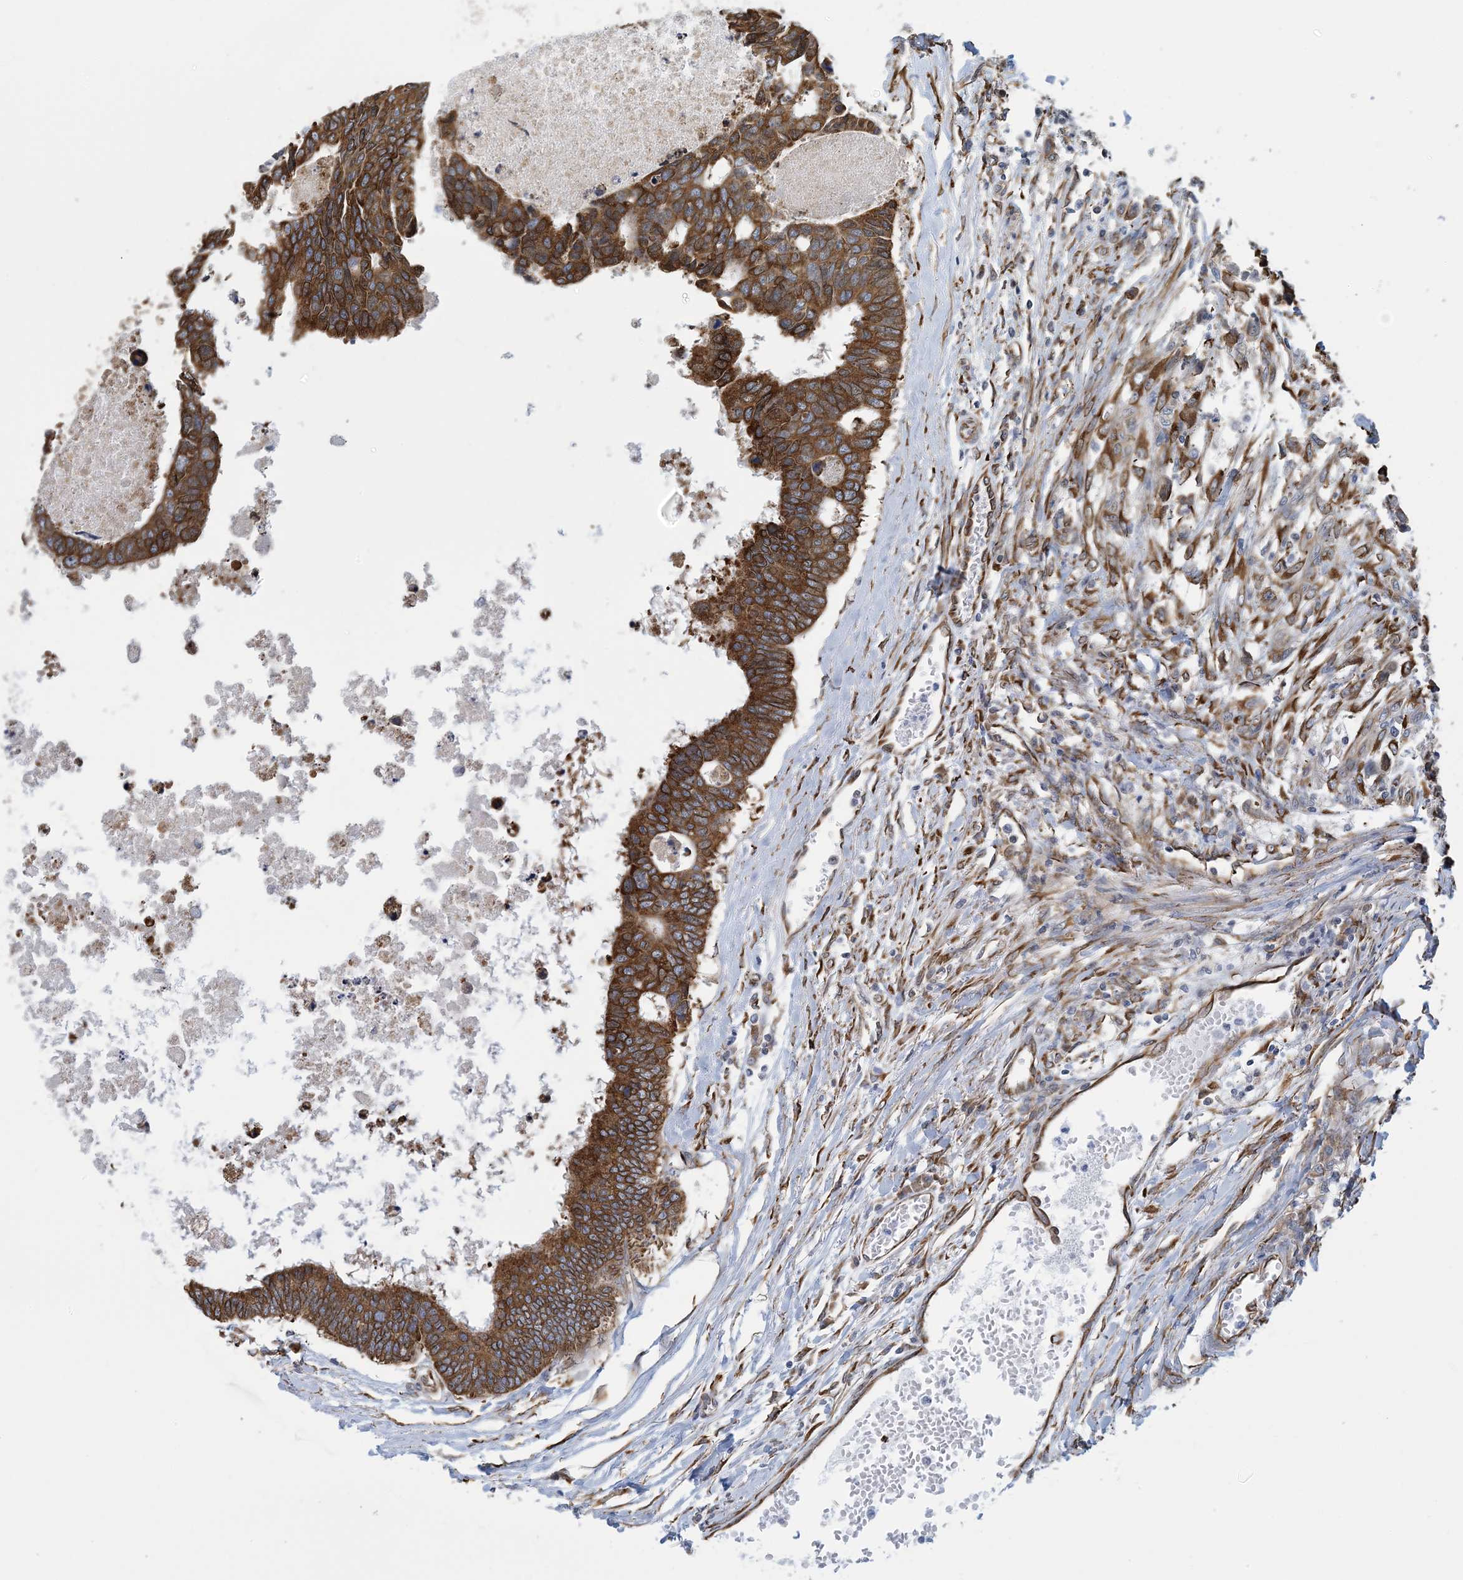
{"staining": {"intensity": "moderate", "quantity": ">75%", "location": "cytoplasmic/membranous"}, "tissue": "colorectal cancer", "cell_type": "Tumor cells", "image_type": "cancer", "snomed": [{"axis": "morphology", "description": "Adenocarcinoma, NOS"}, {"axis": "topography", "description": "Rectum"}], "caption": "Immunohistochemical staining of human colorectal adenocarcinoma demonstrates medium levels of moderate cytoplasmic/membranous expression in about >75% of tumor cells. (Brightfield microscopy of DAB IHC at high magnification).", "gene": "CCDC14", "patient": {"sex": "male", "age": 84}}